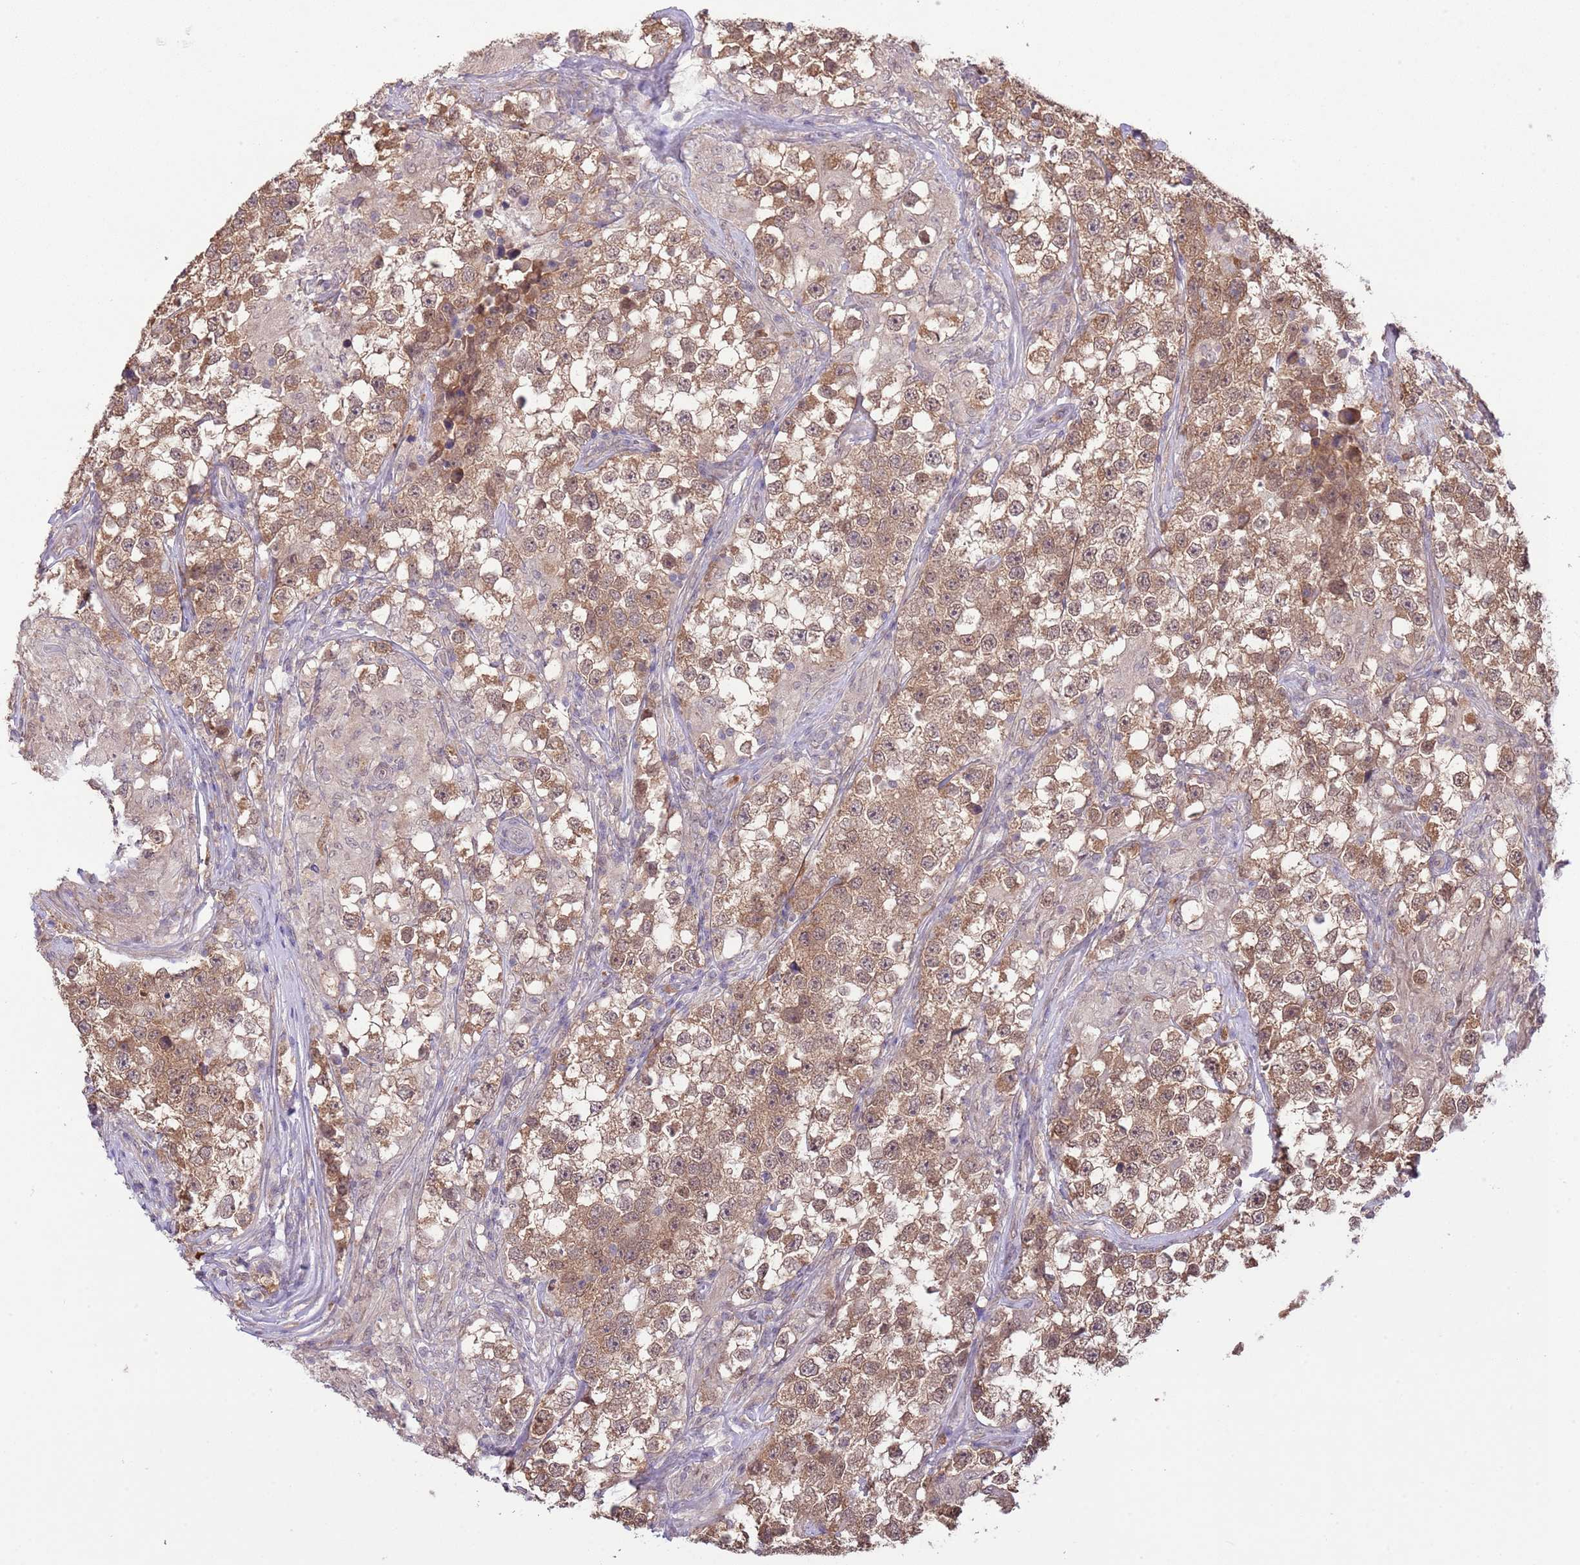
{"staining": {"intensity": "moderate", "quantity": ">75%", "location": "cytoplasmic/membranous,nuclear"}, "tissue": "testis cancer", "cell_type": "Tumor cells", "image_type": "cancer", "snomed": [{"axis": "morphology", "description": "Seminoma, NOS"}, {"axis": "topography", "description": "Testis"}], "caption": "This image displays IHC staining of testis cancer, with medium moderate cytoplasmic/membranous and nuclear staining in approximately >75% of tumor cells.", "gene": "AMIGO1", "patient": {"sex": "male", "age": 46}}